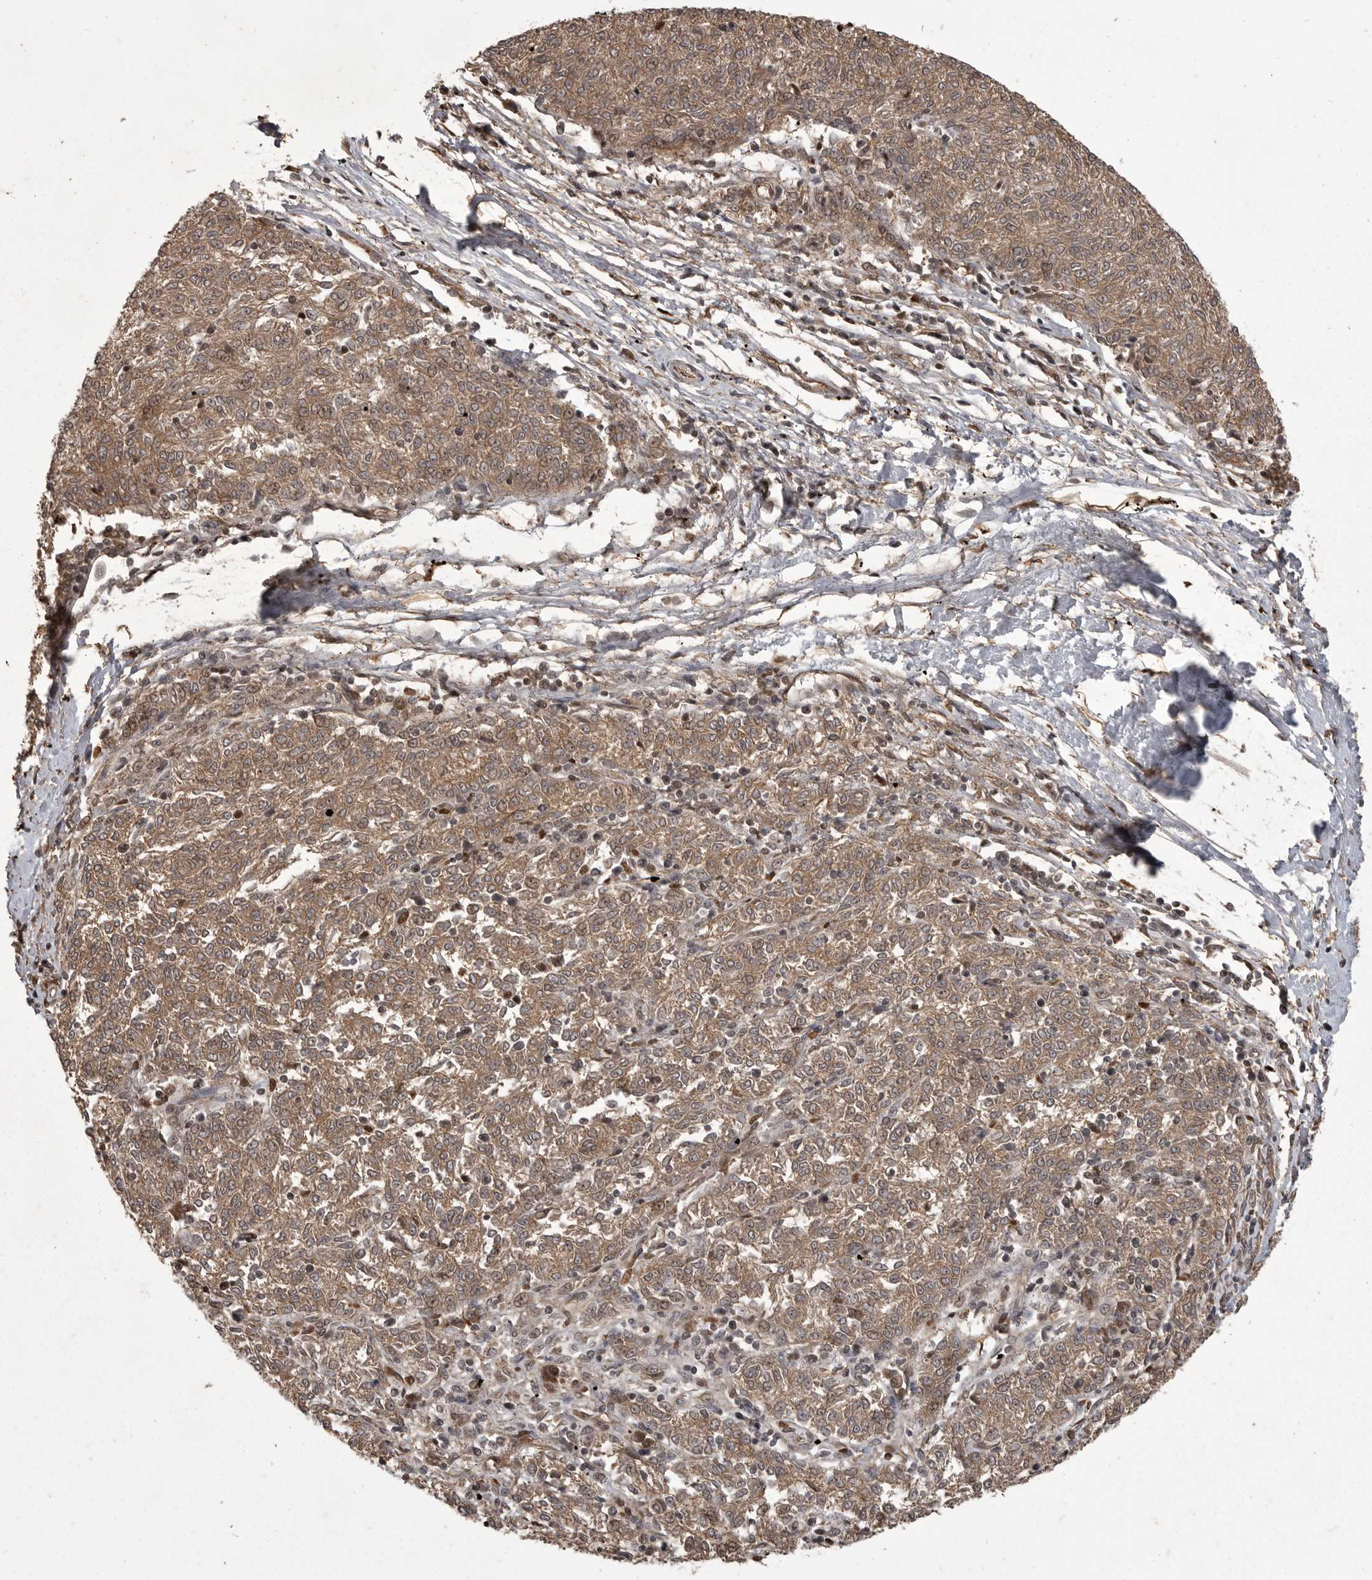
{"staining": {"intensity": "moderate", "quantity": ">75%", "location": "cytoplasmic/membranous"}, "tissue": "melanoma", "cell_type": "Tumor cells", "image_type": "cancer", "snomed": [{"axis": "morphology", "description": "Malignant melanoma, NOS"}, {"axis": "topography", "description": "Skin"}], "caption": "Immunohistochemistry of melanoma demonstrates medium levels of moderate cytoplasmic/membranous positivity in about >75% of tumor cells.", "gene": "DNAJC8", "patient": {"sex": "female", "age": 72}}